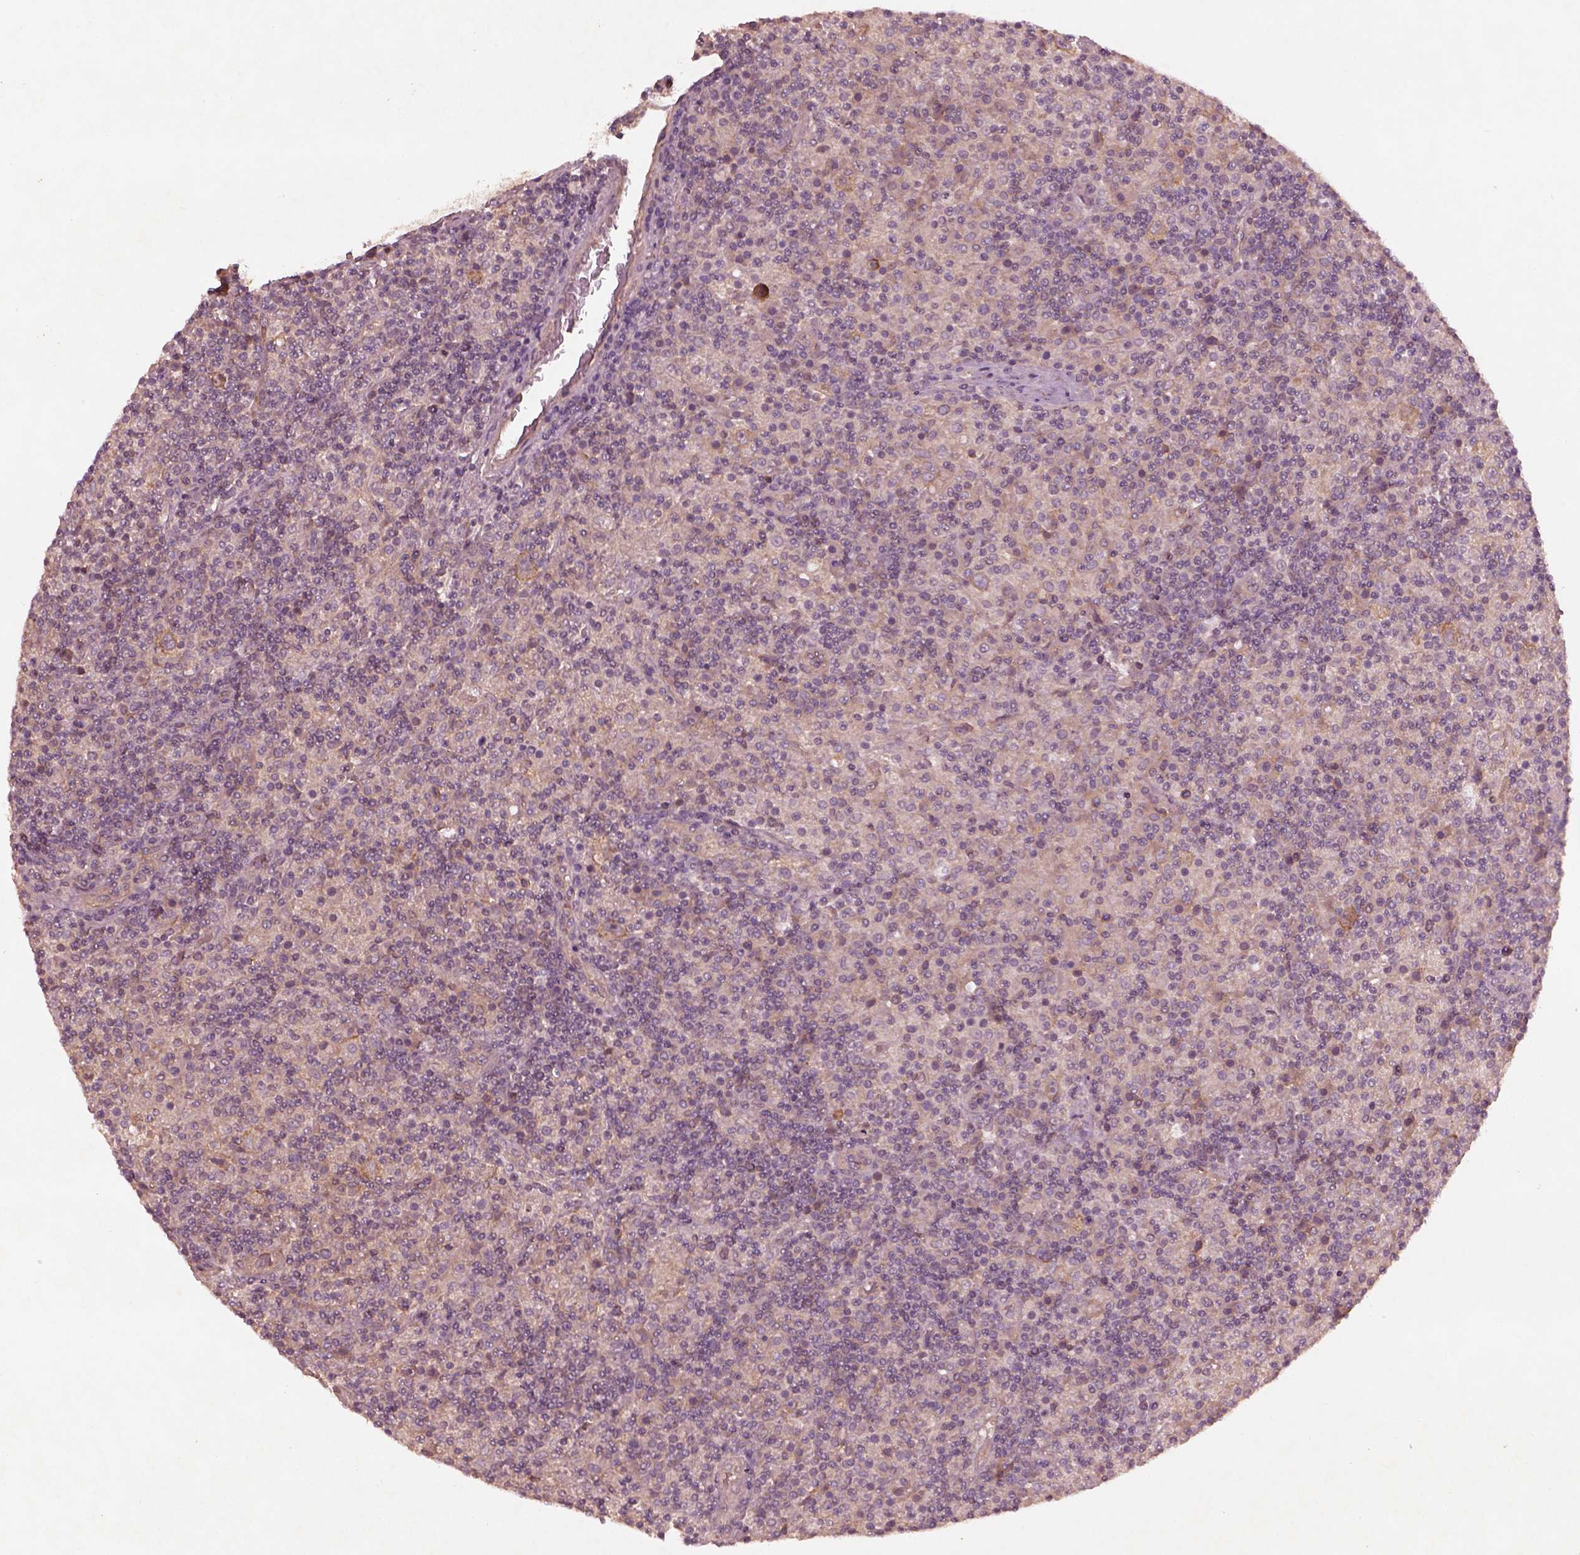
{"staining": {"intensity": "moderate", "quantity": ">75%", "location": "cytoplasmic/membranous"}, "tissue": "lymphoma", "cell_type": "Tumor cells", "image_type": "cancer", "snomed": [{"axis": "morphology", "description": "Hodgkin's disease, NOS"}, {"axis": "topography", "description": "Lymph node"}], "caption": "Human Hodgkin's disease stained for a protein (brown) shows moderate cytoplasmic/membranous positive expression in about >75% of tumor cells.", "gene": "FAM234A", "patient": {"sex": "male", "age": 70}}